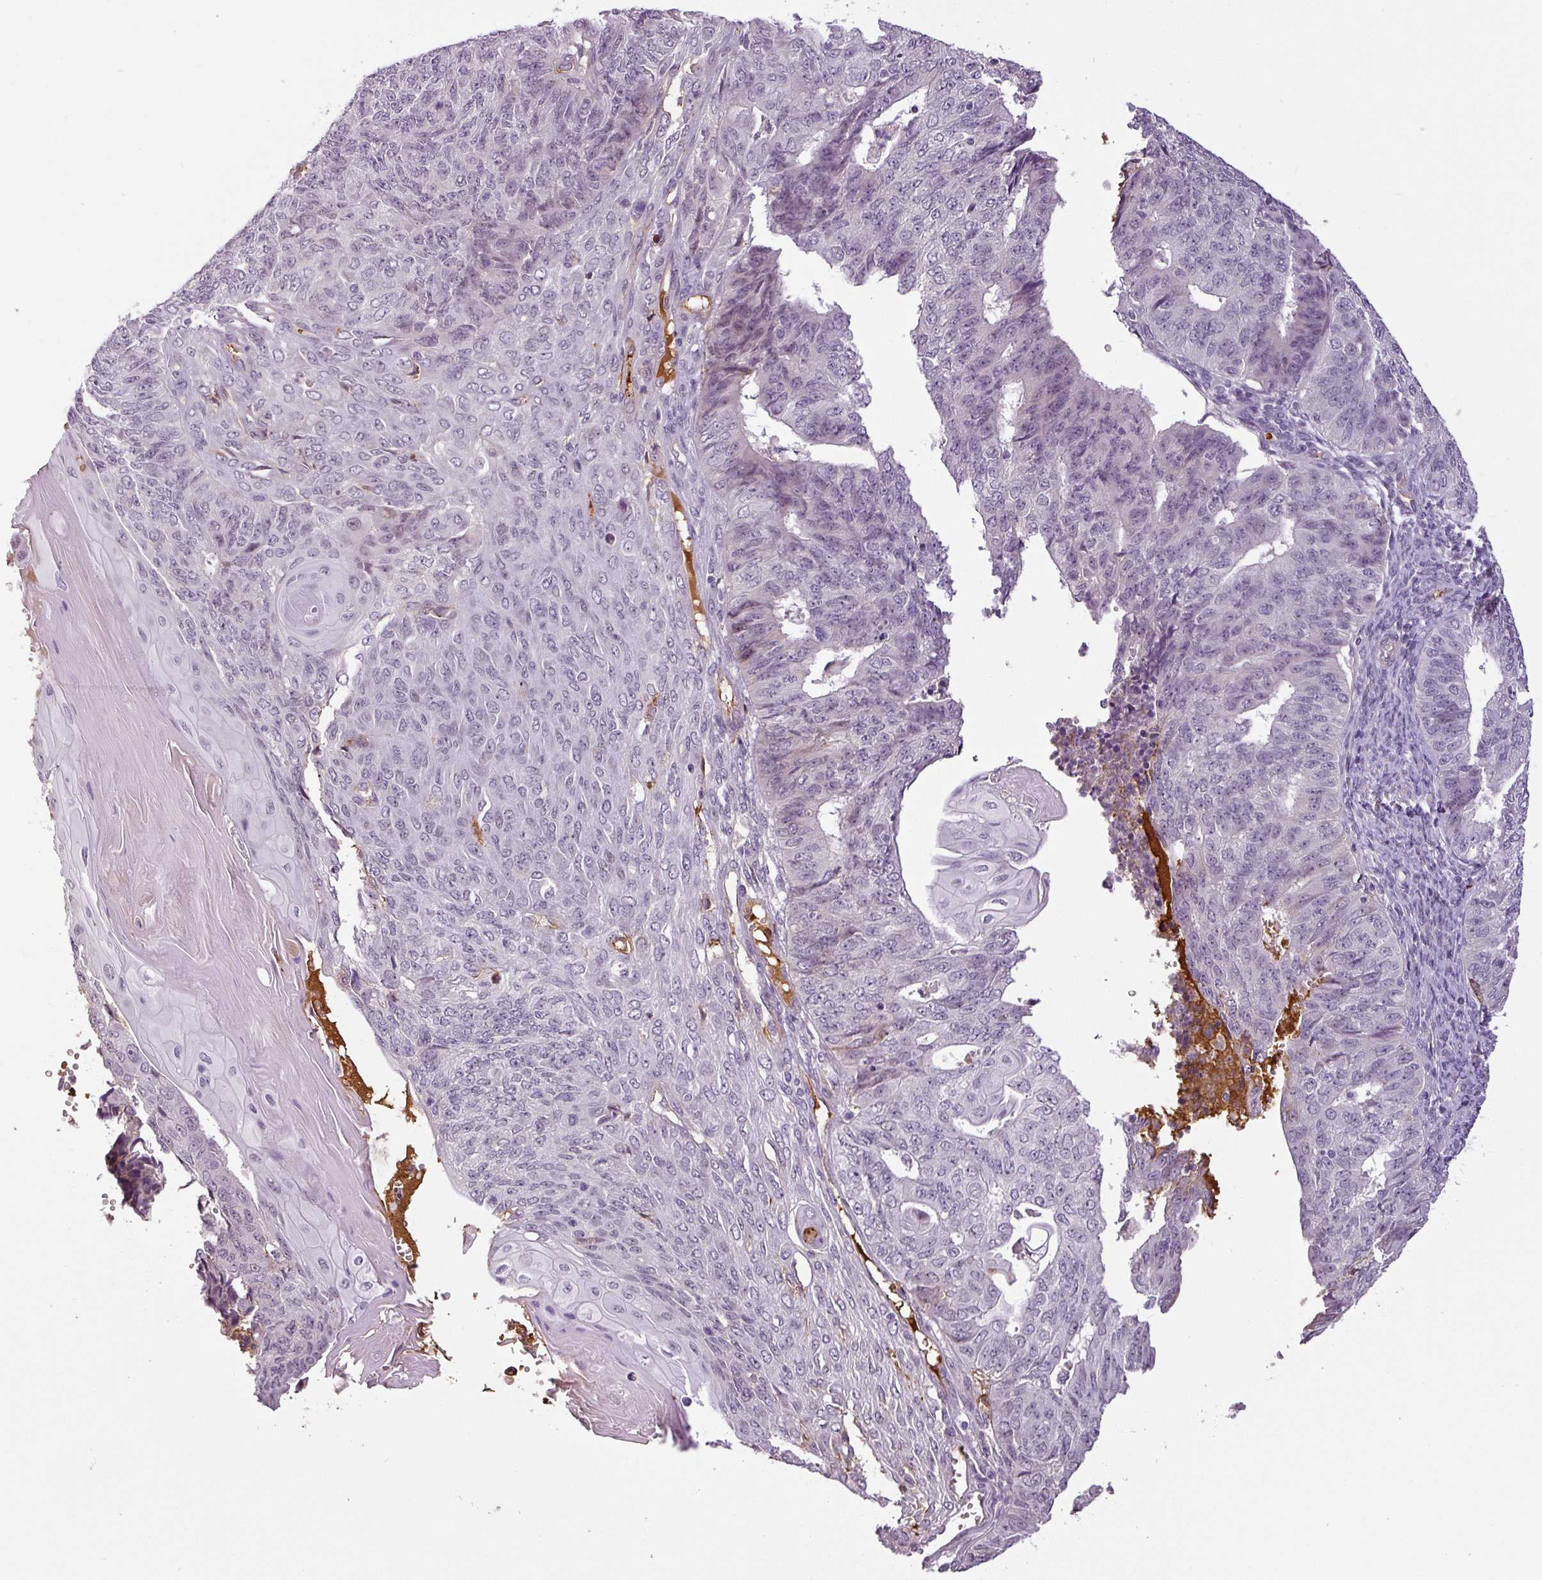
{"staining": {"intensity": "negative", "quantity": "none", "location": "none"}, "tissue": "endometrial cancer", "cell_type": "Tumor cells", "image_type": "cancer", "snomed": [{"axis": "morphology", "description": "Adenocarcinoma, NOS"}, {"axis": "topography", "description": "Endometrium"}], "caption": "High magnification brightfield microscopy of endometrial cancer (adenocarcinoma) stained with DAB (brown) and counterstained with hematoxylin (blue): tumor cells show no significant staining. (DAB immunohistochemistry (IHC) with hematoxylin counter stain).", "gene": "APOC1", "patient": {"sex": "female", "age": 32}}